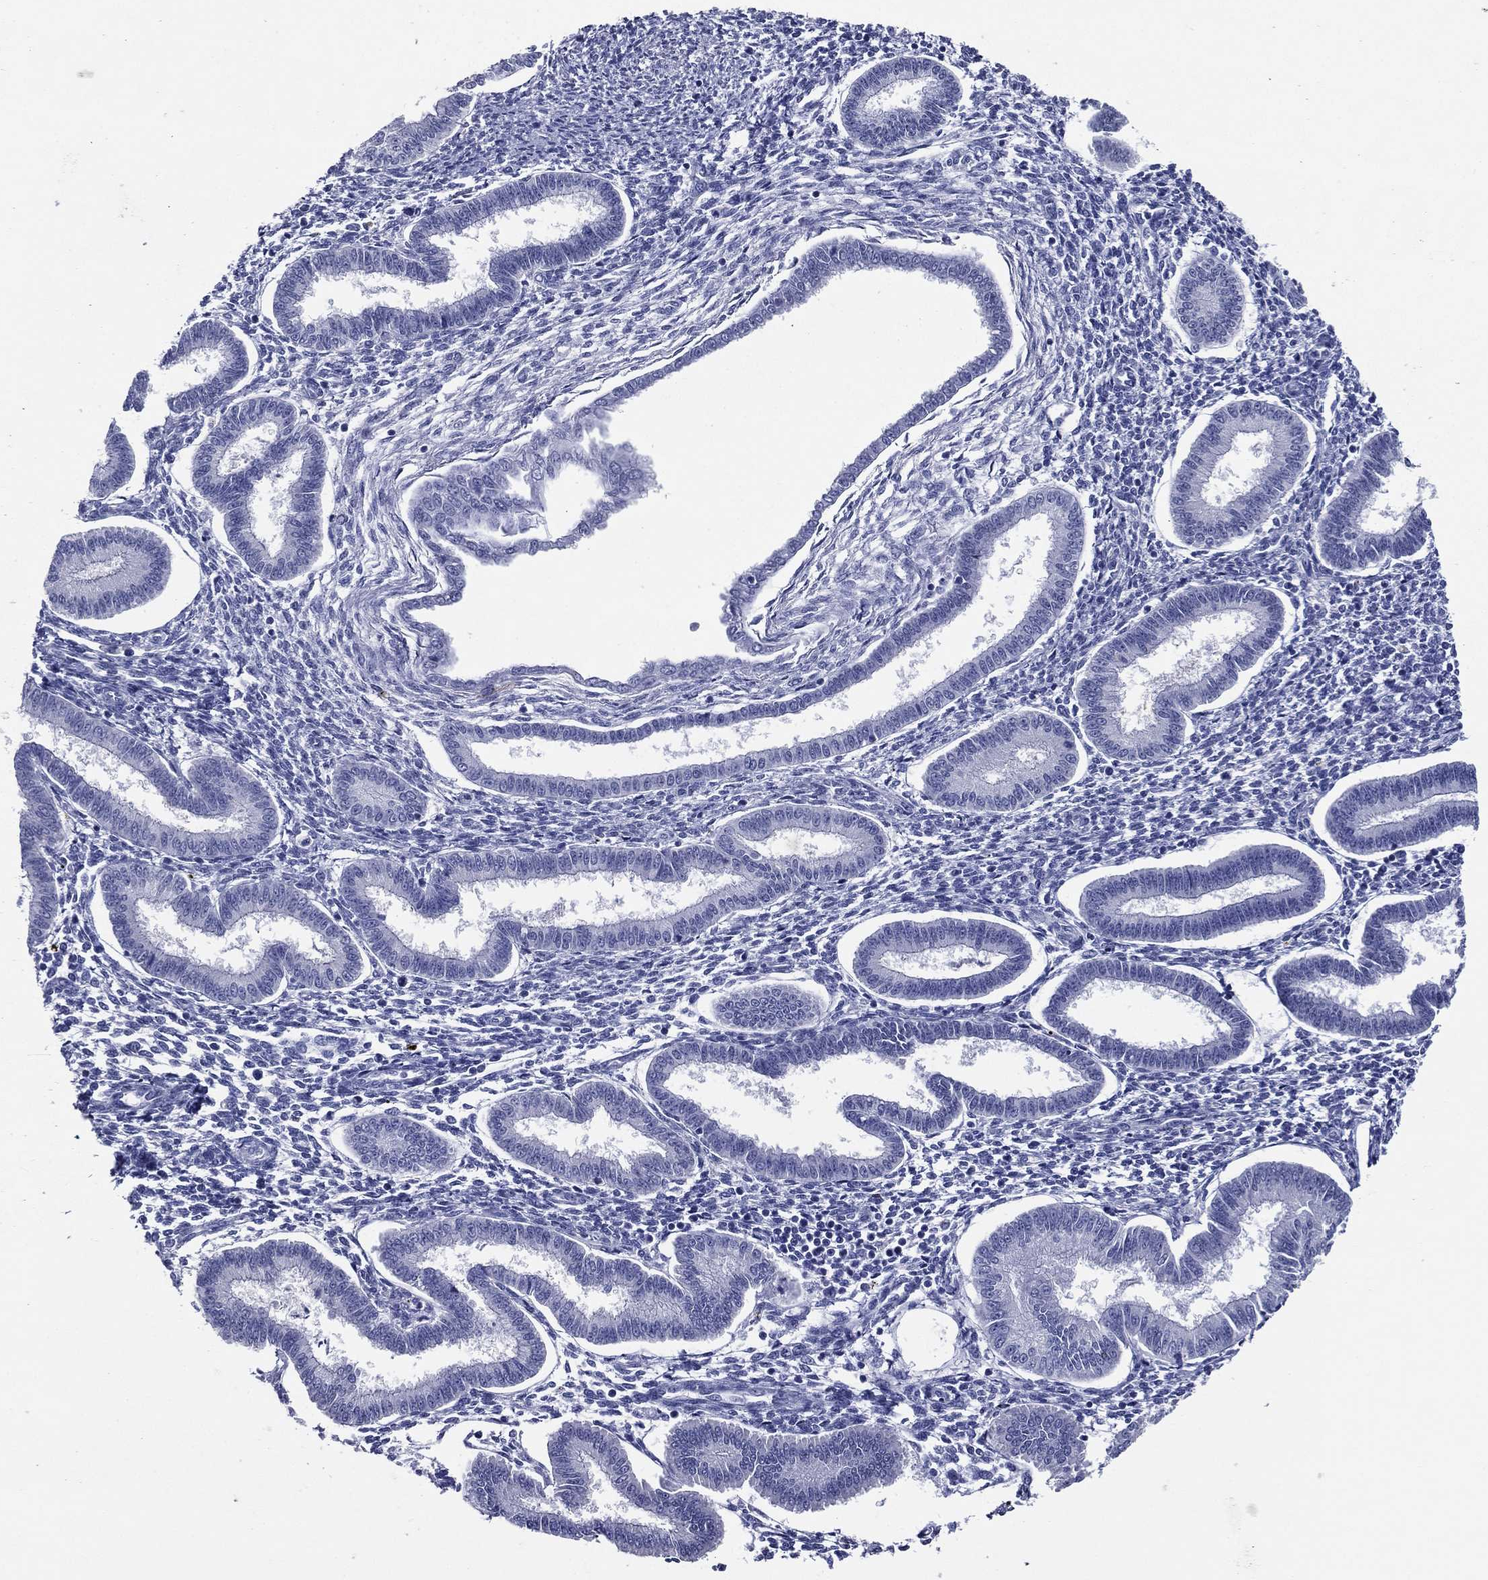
{"staining": {"intensity": "negative", "quantity": "none", "location": "none"}, "tissue": "endometrium", "cell_type": "Cells in endometrial stroma", "image_type": "normal", "snomed": [{"axis": "morphology", "description": "Normal tissue, NOS"}, {"axis": "topography", "description": "Endometrium"}], "caption": "The image displays no significant positivity in cells in endometrial stroma of endometrium.", "gene": "ACE2", "patient": {"sex": "female", "age": 43}}